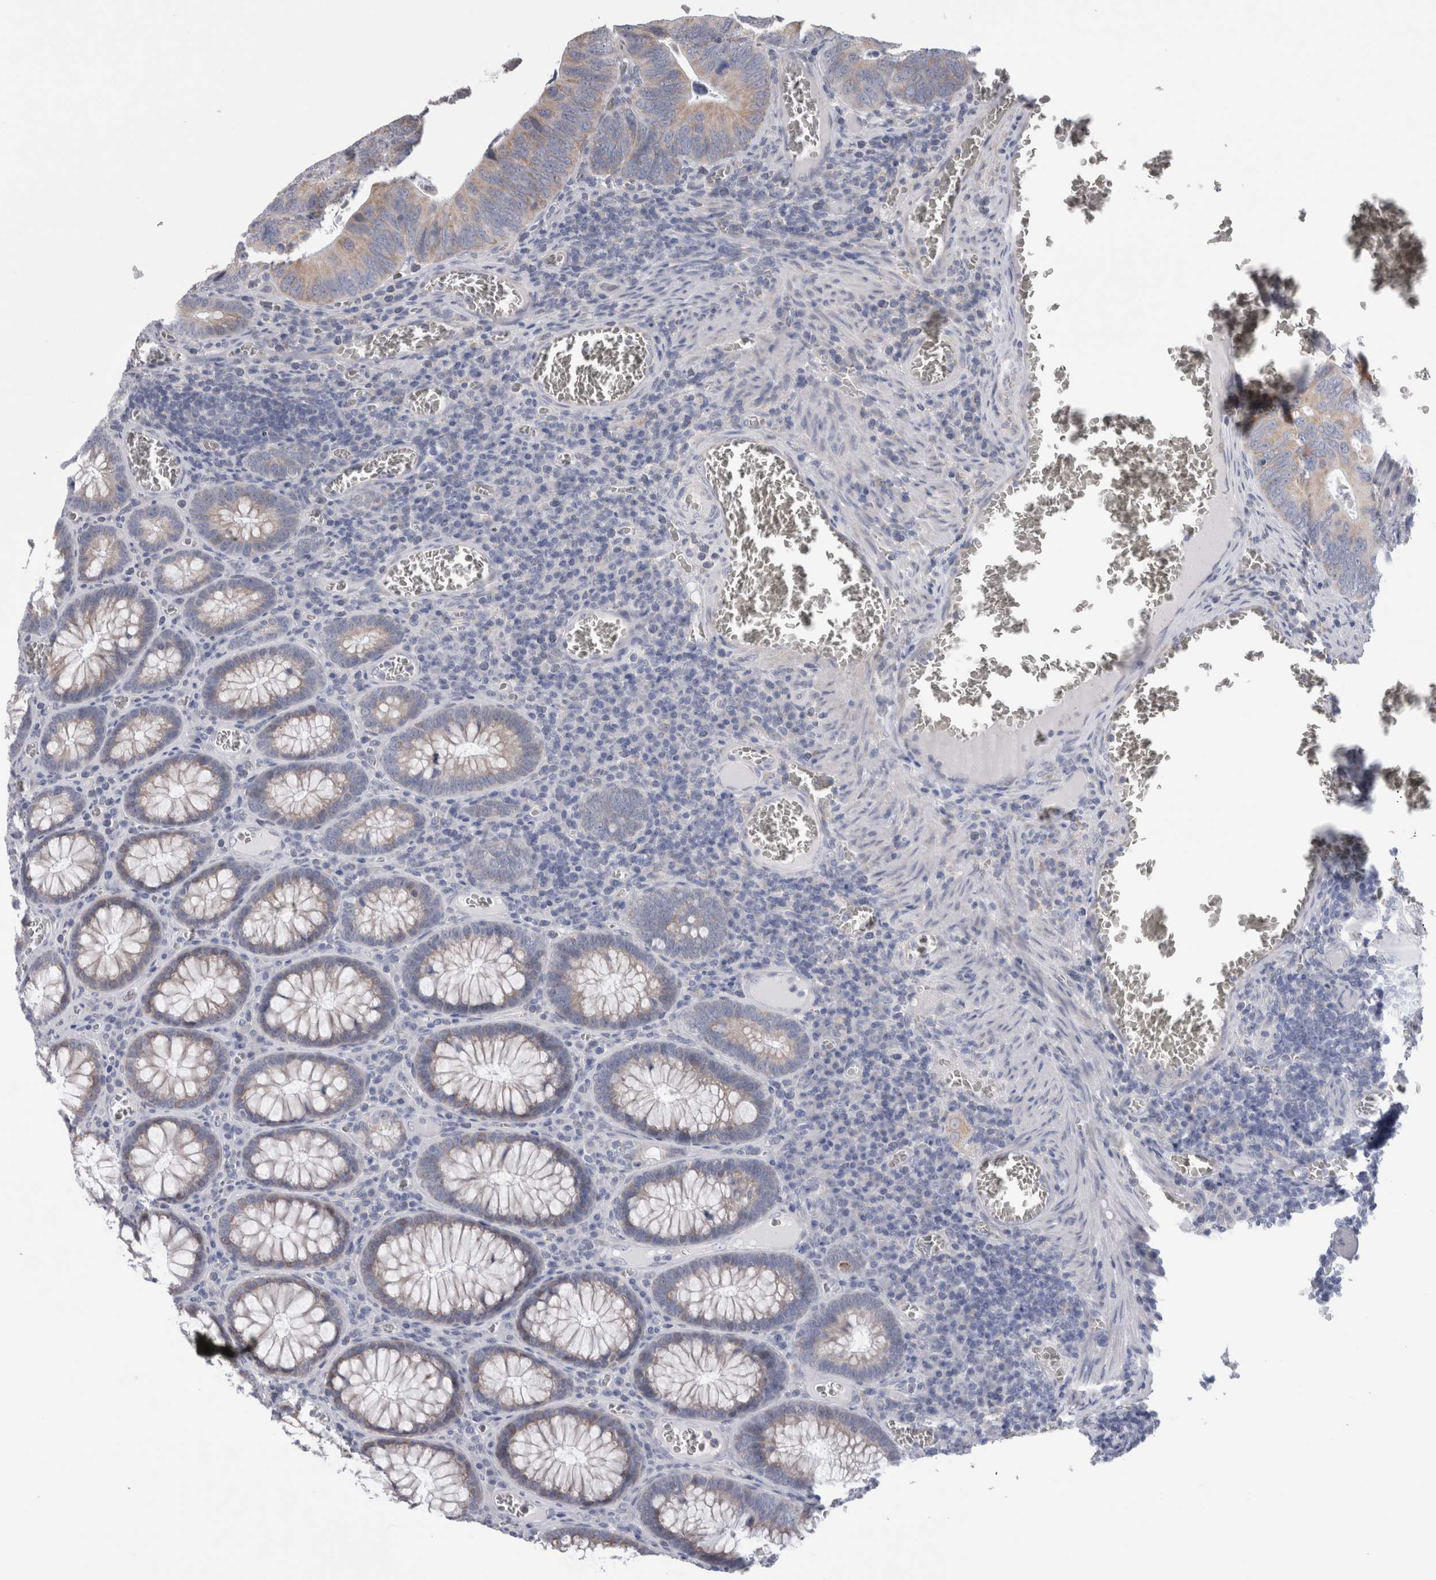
{"staining": {"intensity": "weak", "quantity": "<25%", "location": "cytoplasmic/membranous"}, "tissue": "colorectal cancer", "cell_type": "Tumor cells", "image_type": "cancer", "snomed": [{"axis": "morphology", "description": "Inflammation, NOS"}, {"axis": "morphology", "description": "Adenocarcinoma, NOS"}, {"axis": "topography", "description": "Colon"}], "caption": "Protein analysis of colorectal cancer displays no significant positivity in tumor cells. (DAB IHC with hematoxylin counter stain).", "gene": "GDAP1", "patient": {"sex": "male", "age": 72}}